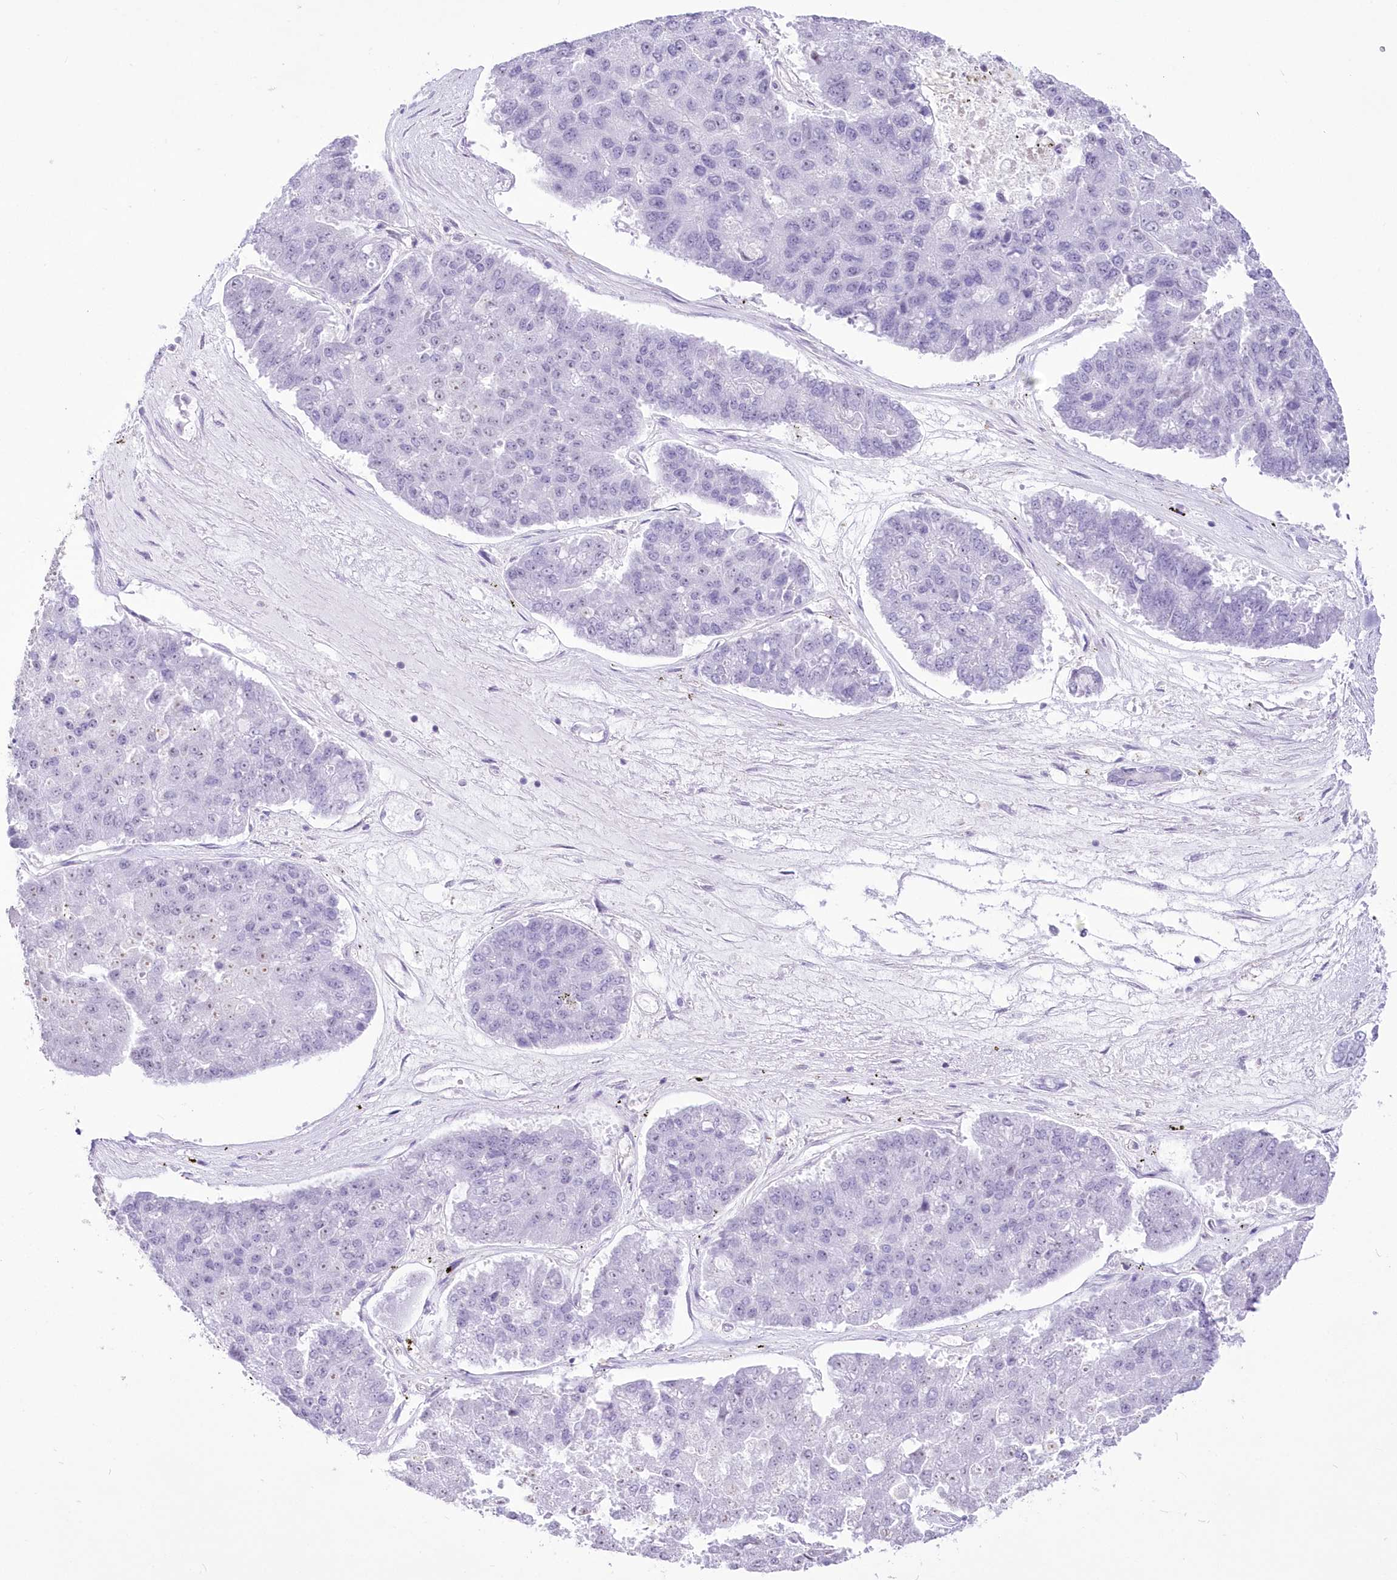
{"staining": {"intensity": "negative", "quantity": "none", "location": "none"}, "tissue": "pancreatic cancer", "cell_type": "Tumor cells", "image_type": "cancer", "snomed": [{"axis": "morphology", "description": "Adenocarcinoma, NOS"}, {"axis": "topography", "description": "Pancreas"}], "caption": "IHC micrograph of human pancreatic cancer (adenocarcinoma) stained for a protein (brown), which displays no expression in tumor cells.", "gene": "UBA6", "patient": {"sex": "male", "age": 50}}